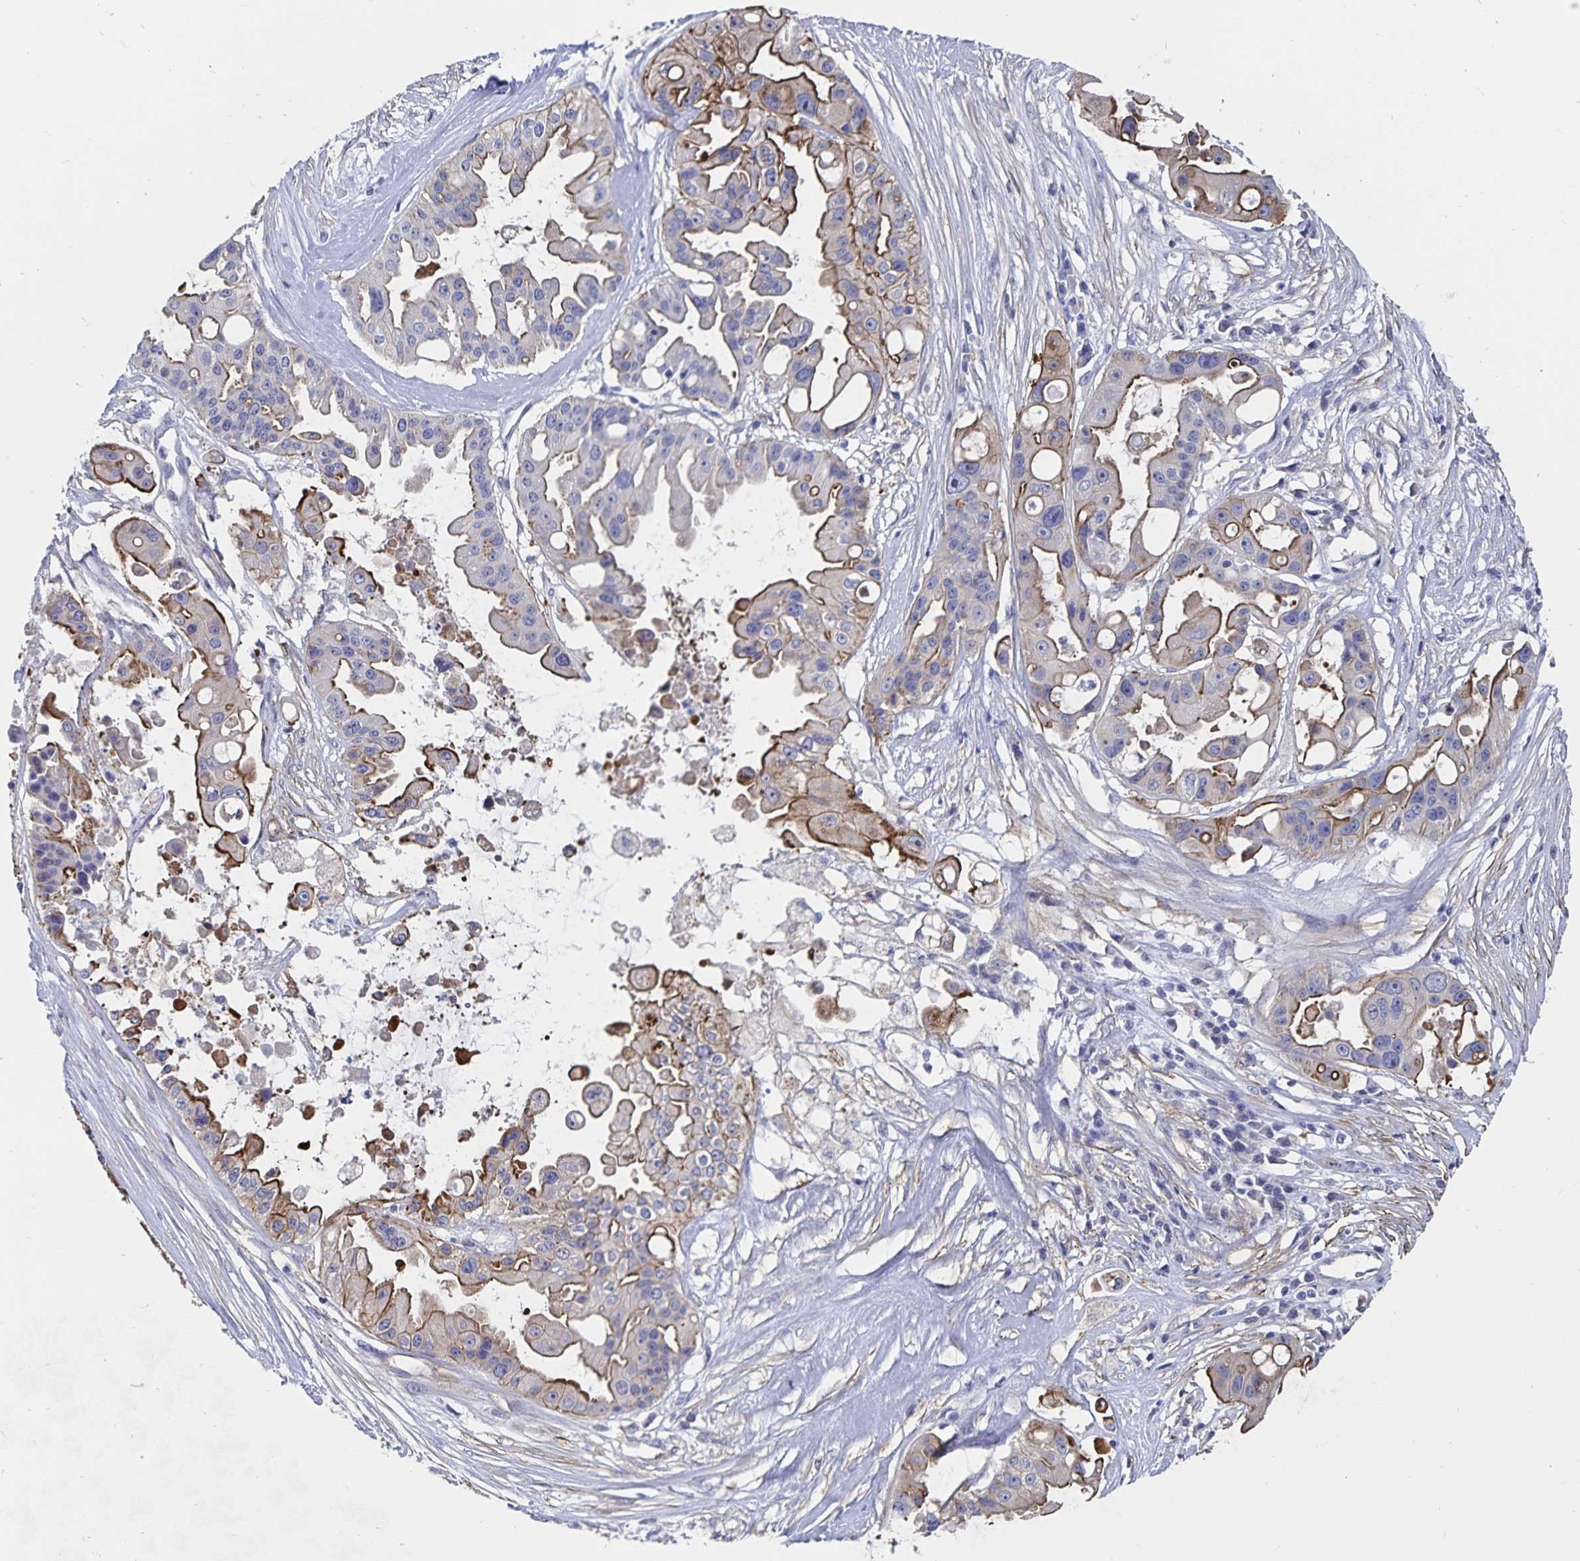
{"staining": {"intensity": "moderate", "quantity": "25%-75%", "location": "cytoplasmic/membranous"}, "tissue": "ovarian cancer", "cell_type": "Tumor cells", "image_type": "cancer", "snomed": [{"axis": "morphology", "description": "Cystadenocarcinoma, serous, NOS"}, {"axis": "topography", "description": "Ovary"}], "caption": "Protein staining exhibits moderate cytoplasmic/membranous expression in about 25%-75% of tumor cells in serous cystadenocarcinoma (ovarian).", "gene": "SSTR1", "patient": {"sex": "female", "age": 56}}